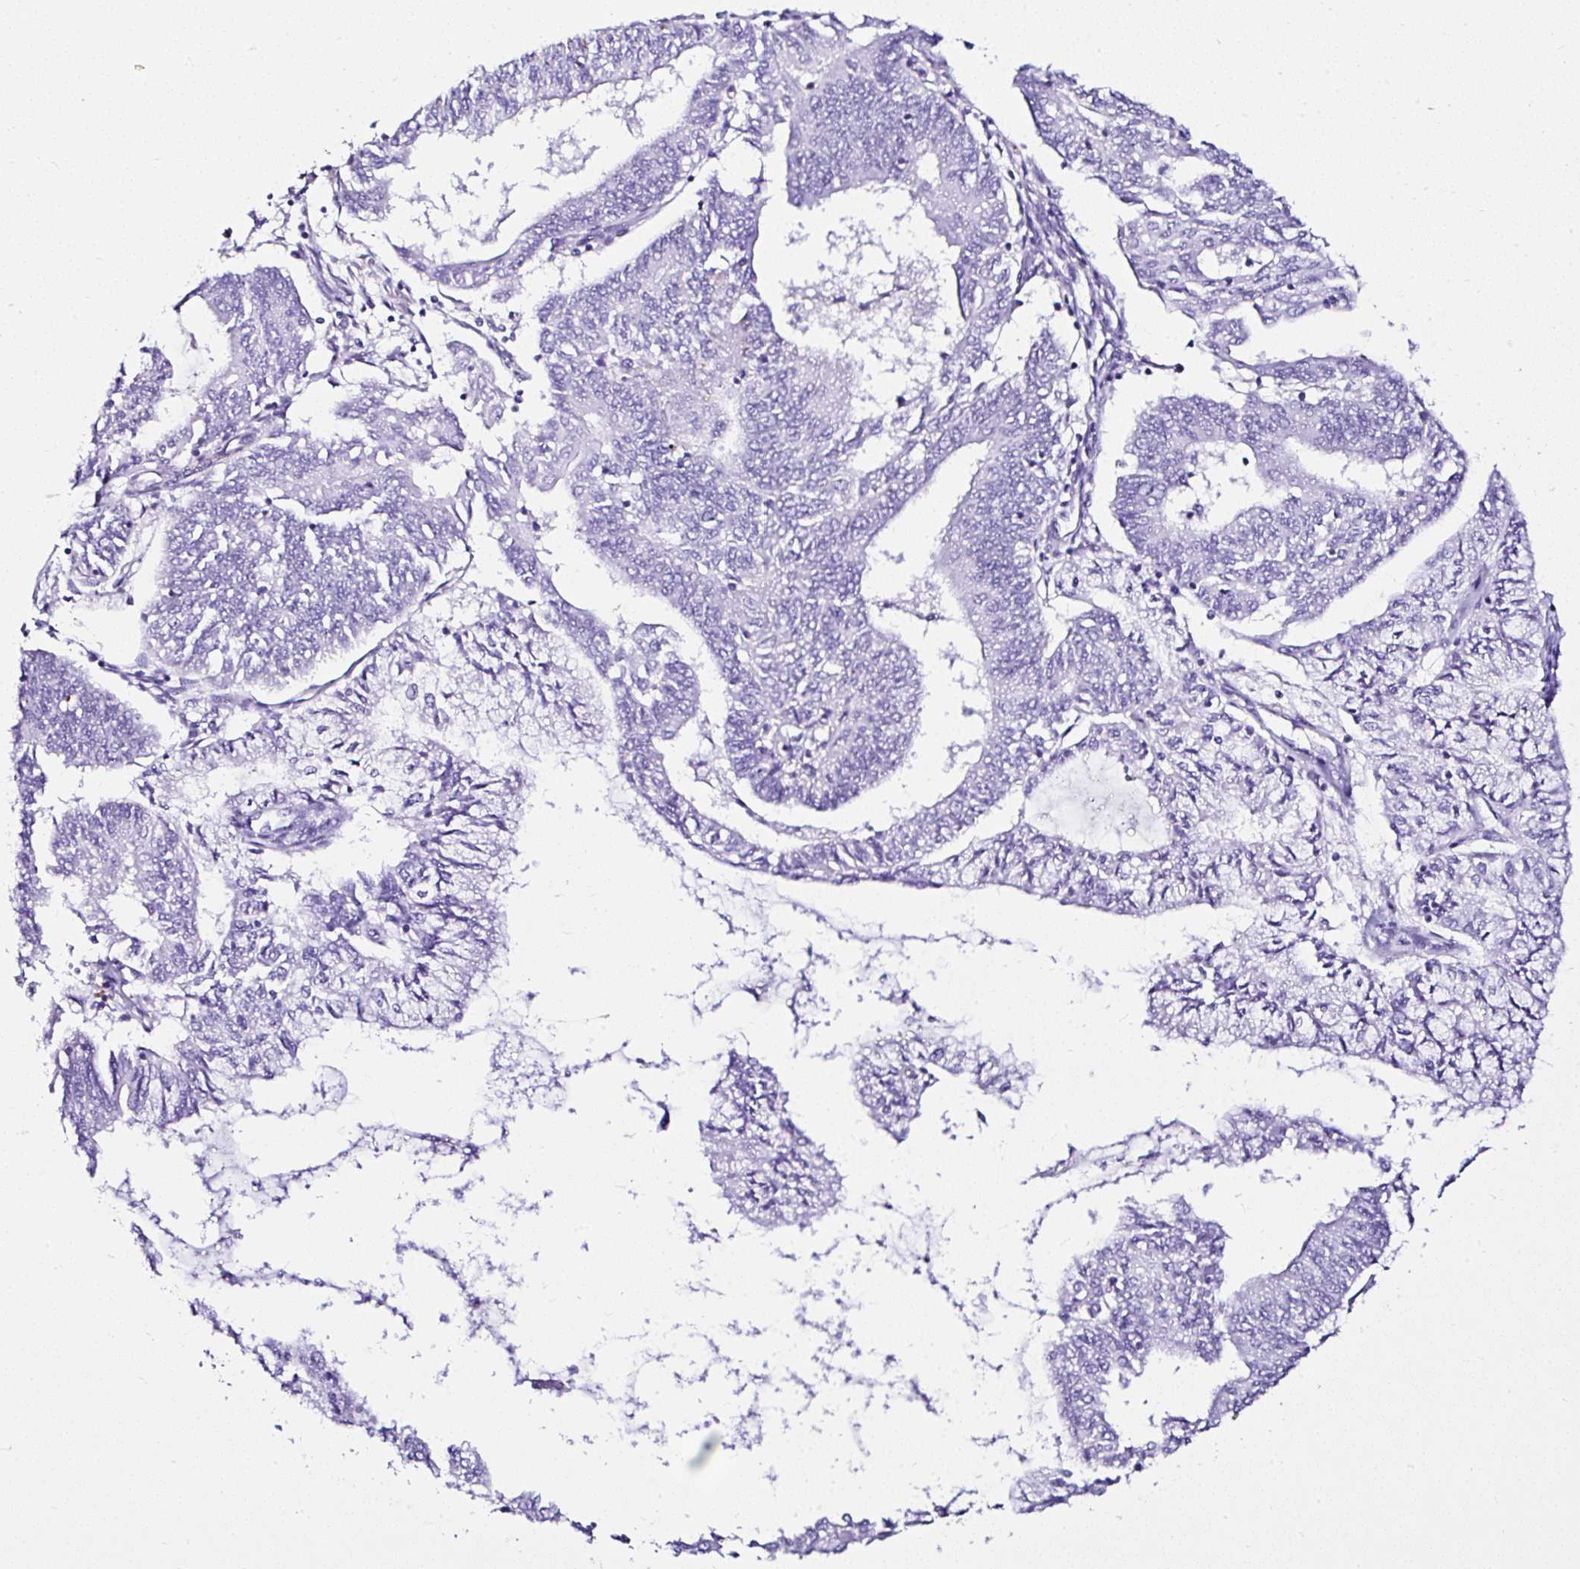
{"staining": {"intensity": "negative", "quantity": "none", "location": "none"}, "tissue": "endometrial cancer", "cell_type": "Tumor cells", "image_type": "cancer", "snomed": [{"axis": "morphology", "description": "Adenocarcinoma, NOS"}, {"axis": "topography", "description": "Endometrium"}], "caption": "Human endometrial adenocarcinoma stained for a protein using immunohistochemistry (IHC) exhibits no staining in tumor cells.", "gene": "DEPDC5", "patient": {"sex": "female", "age": 61}}